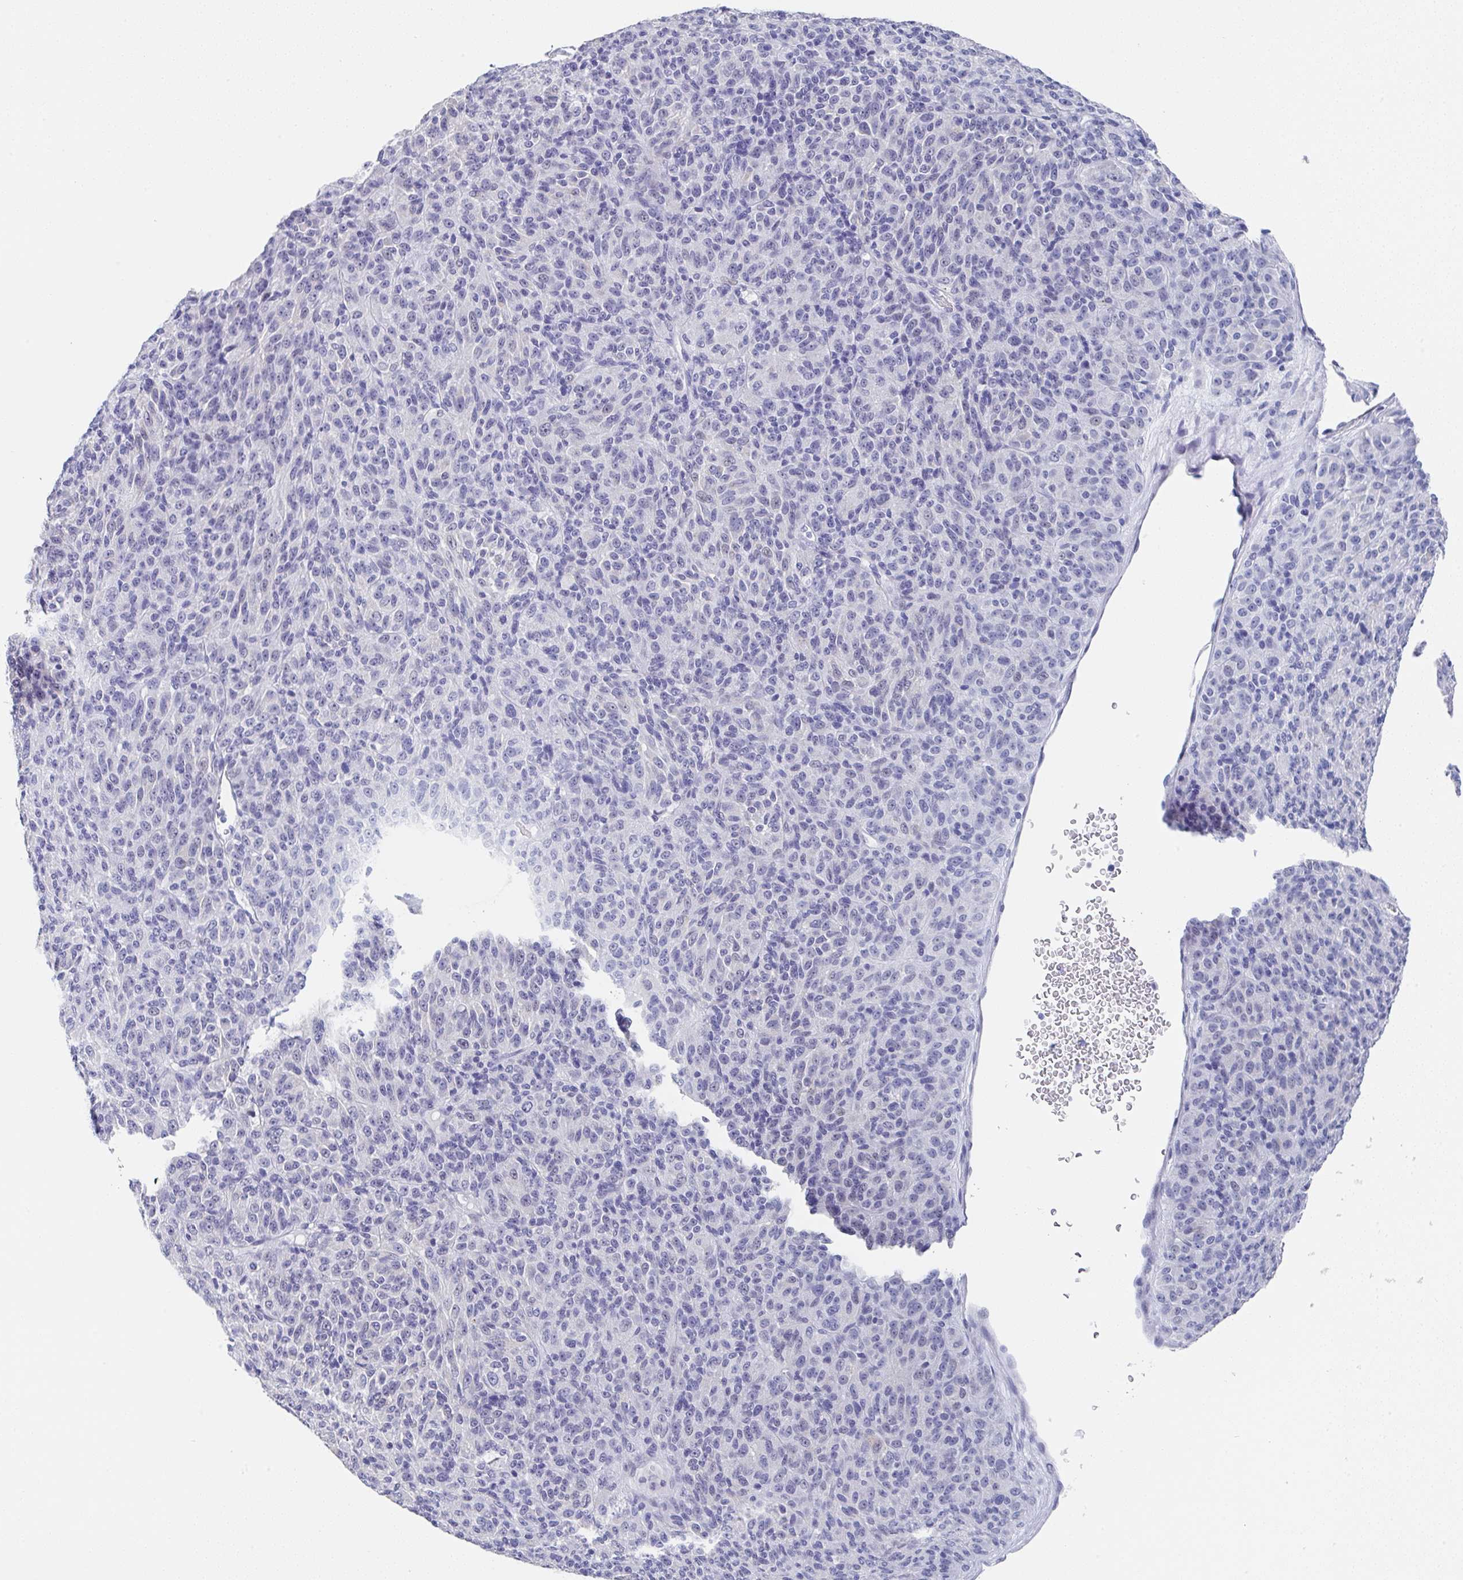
{"staining": {"intensity": "negative", "quantity": "none", "location": "none"}, "tissue": "melanoma", "cell_type": "Tumor cells", "image_type": "cancer", "snomed": [{"axis": "morphology", "description": "Malignant melanoma, Metastatic site"}, {"axis": "topography", "description": "Brain"}], "caption": "Immunohistochemistry (IHC) photomicrograph of human malignant melanoma (metastatic site) stained for a protein (brown), which displays no staining in tumor cells. The staining is performed using DAB brown chromogen with nuclei counter-stained in using hematoxylin.", "gene": "TNFRSF8", "patient": {"sex": "female", "age": 56}}